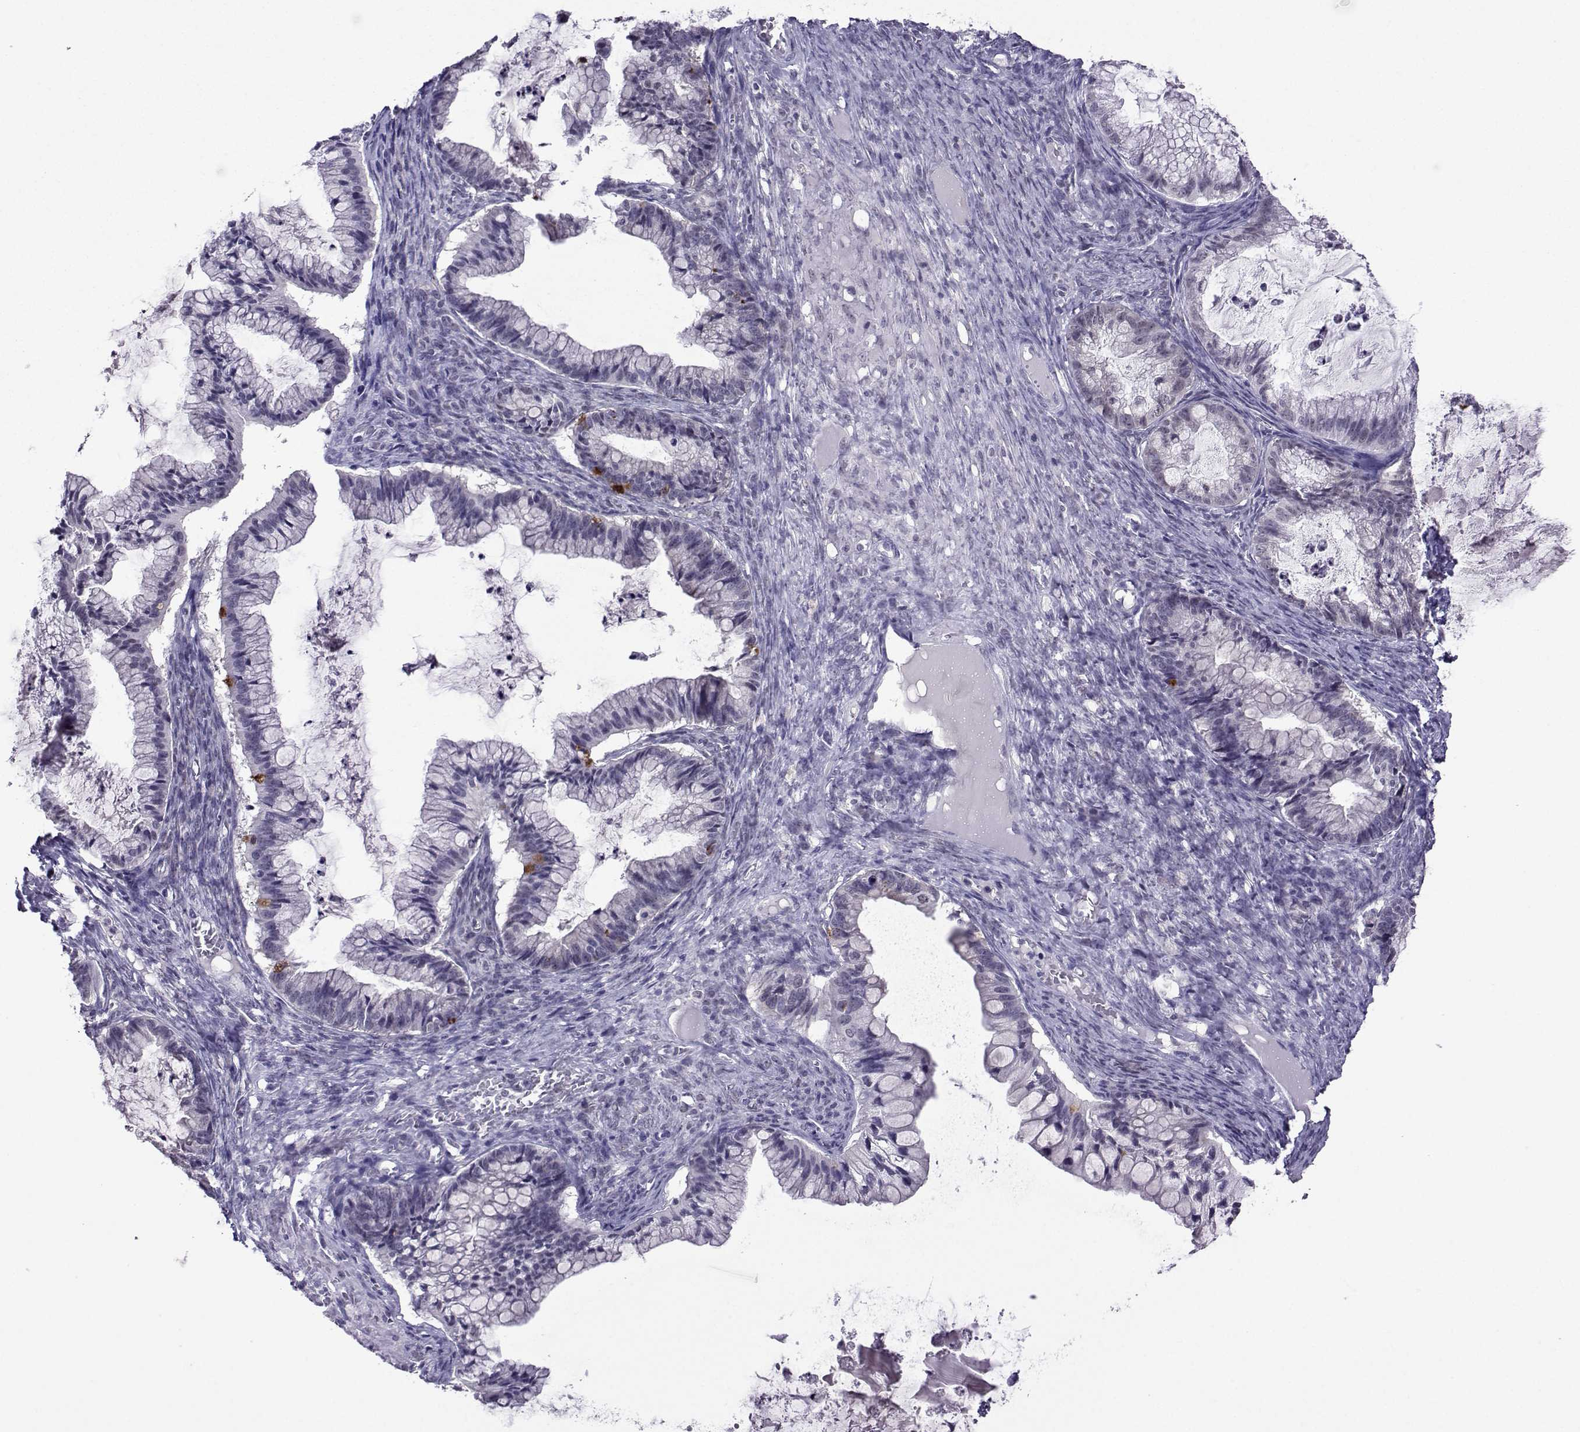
{"staining": {"intensity": "strong", "quantity": "<25%", "location": "cytoplasmic/membranous"}, "tissue": "ovarian cancer", "cell_type": "Tumor cells", "image_type": "cancer", "snomed": [{"axis": "morphology", "description": "Cystadenocarcinoma, mucinous, NOS"}, {"axis": "topography", "description": "Ovary"}], "caption": "Immunohistochemical staining of human ovarian cancer exhibits strong cytoplasmic/membranous protein staining in approximately <25% of tumor cells. The staining was performed using DAB (3,3'-diaminobenzidine), with brown indicating positive protein expression. Nuclei are stained blue with hematoxylin.", "gene": "DDX20", "patient": {"sex": "female", "age": 57}}